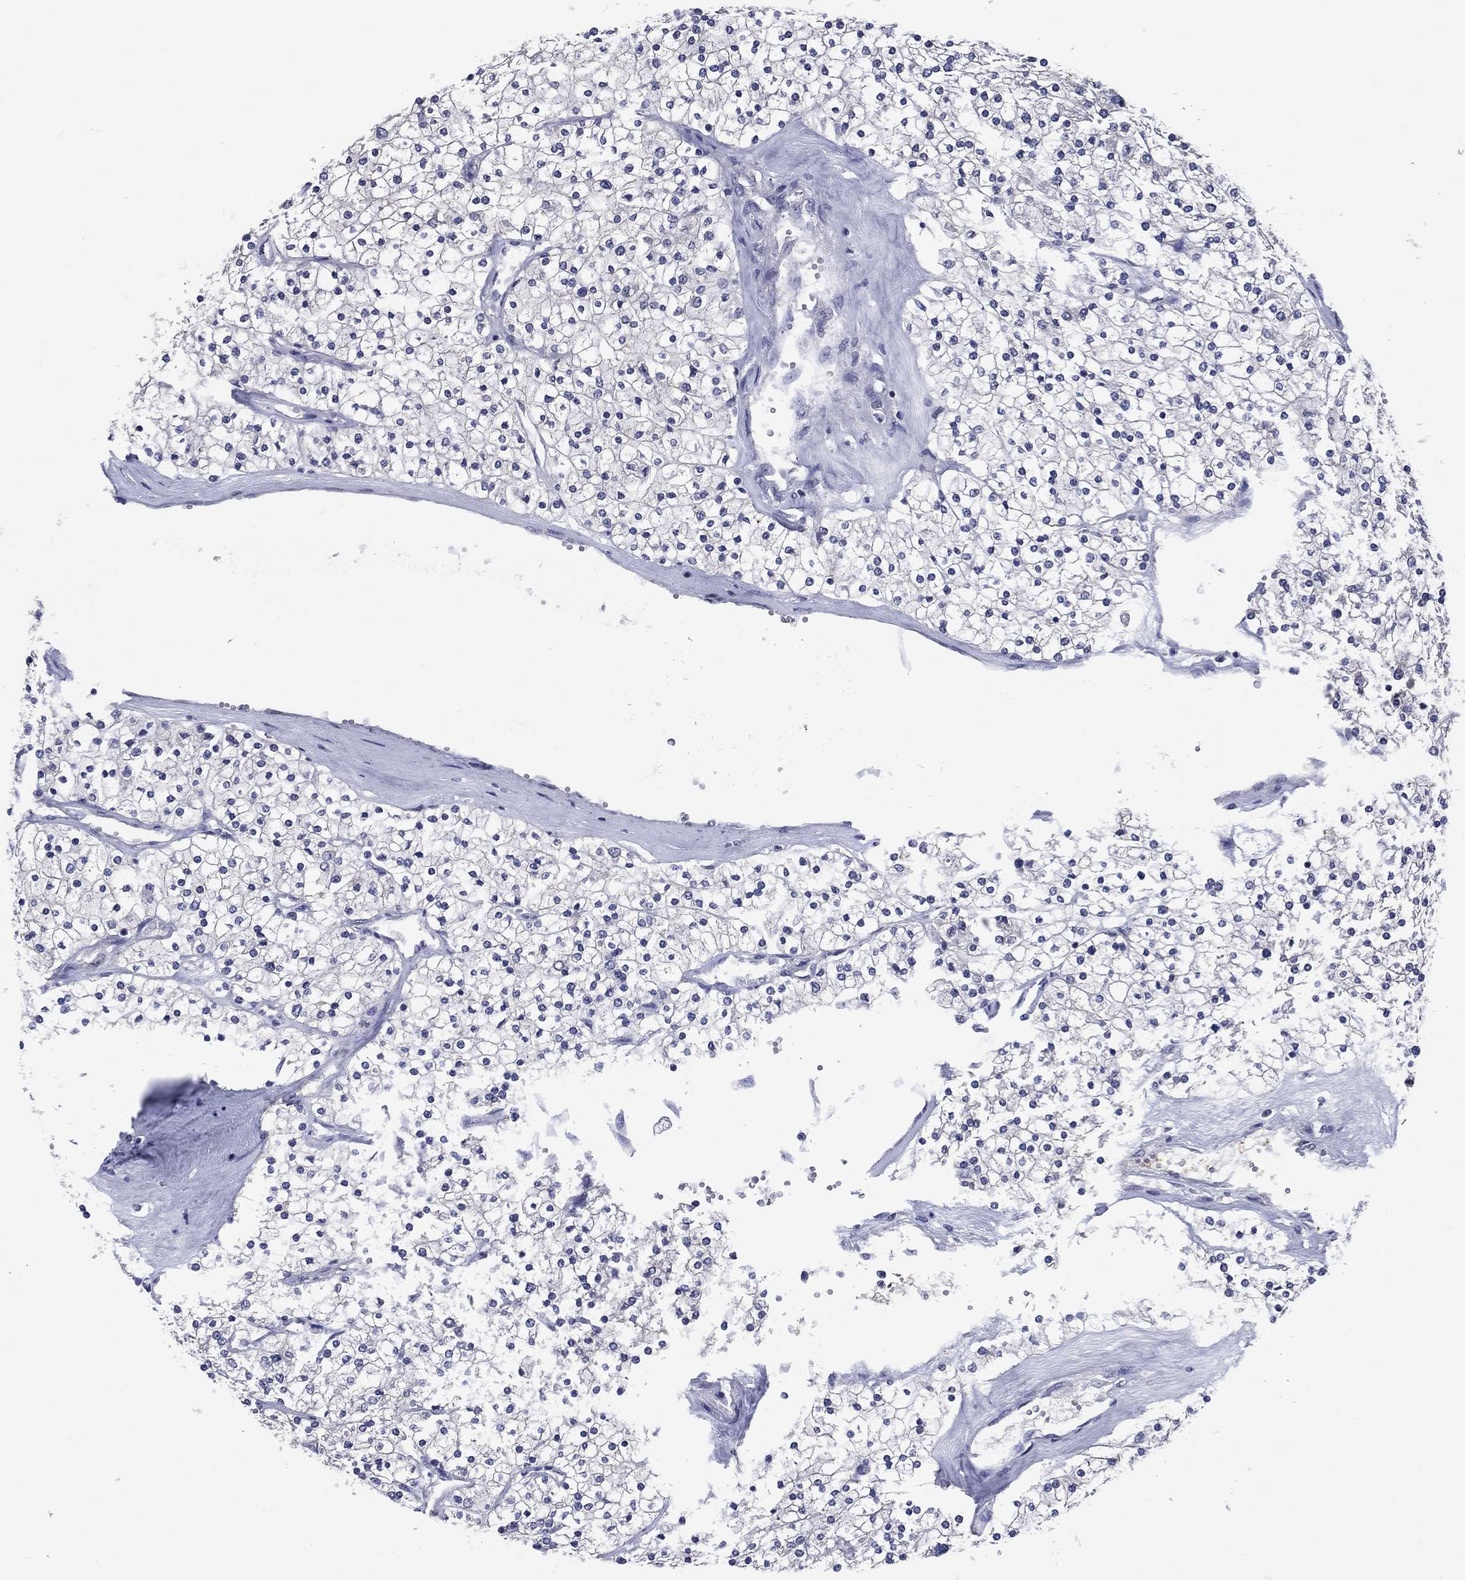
{"staining": {"intensity": "negative", "quantity": "none", "location": "none"}, "tissue": "renal cancer", "cell_type": "Tumor cells", "image_type": "cancer", "snomed": [{"axis": "morphology", "description": "Adenocarcinoma, NOS"}, {"axis": "topography", "description": "Kidney"}], "caption": "IHC image of renal adenocarcinoma stained for a protein (brown), which shows no expression in tumor cells. (DAB immunohistochemistry with hematoxylin counter stain).", "gene": "TYMS", "patient": {"sex": "male", "age": 80}}